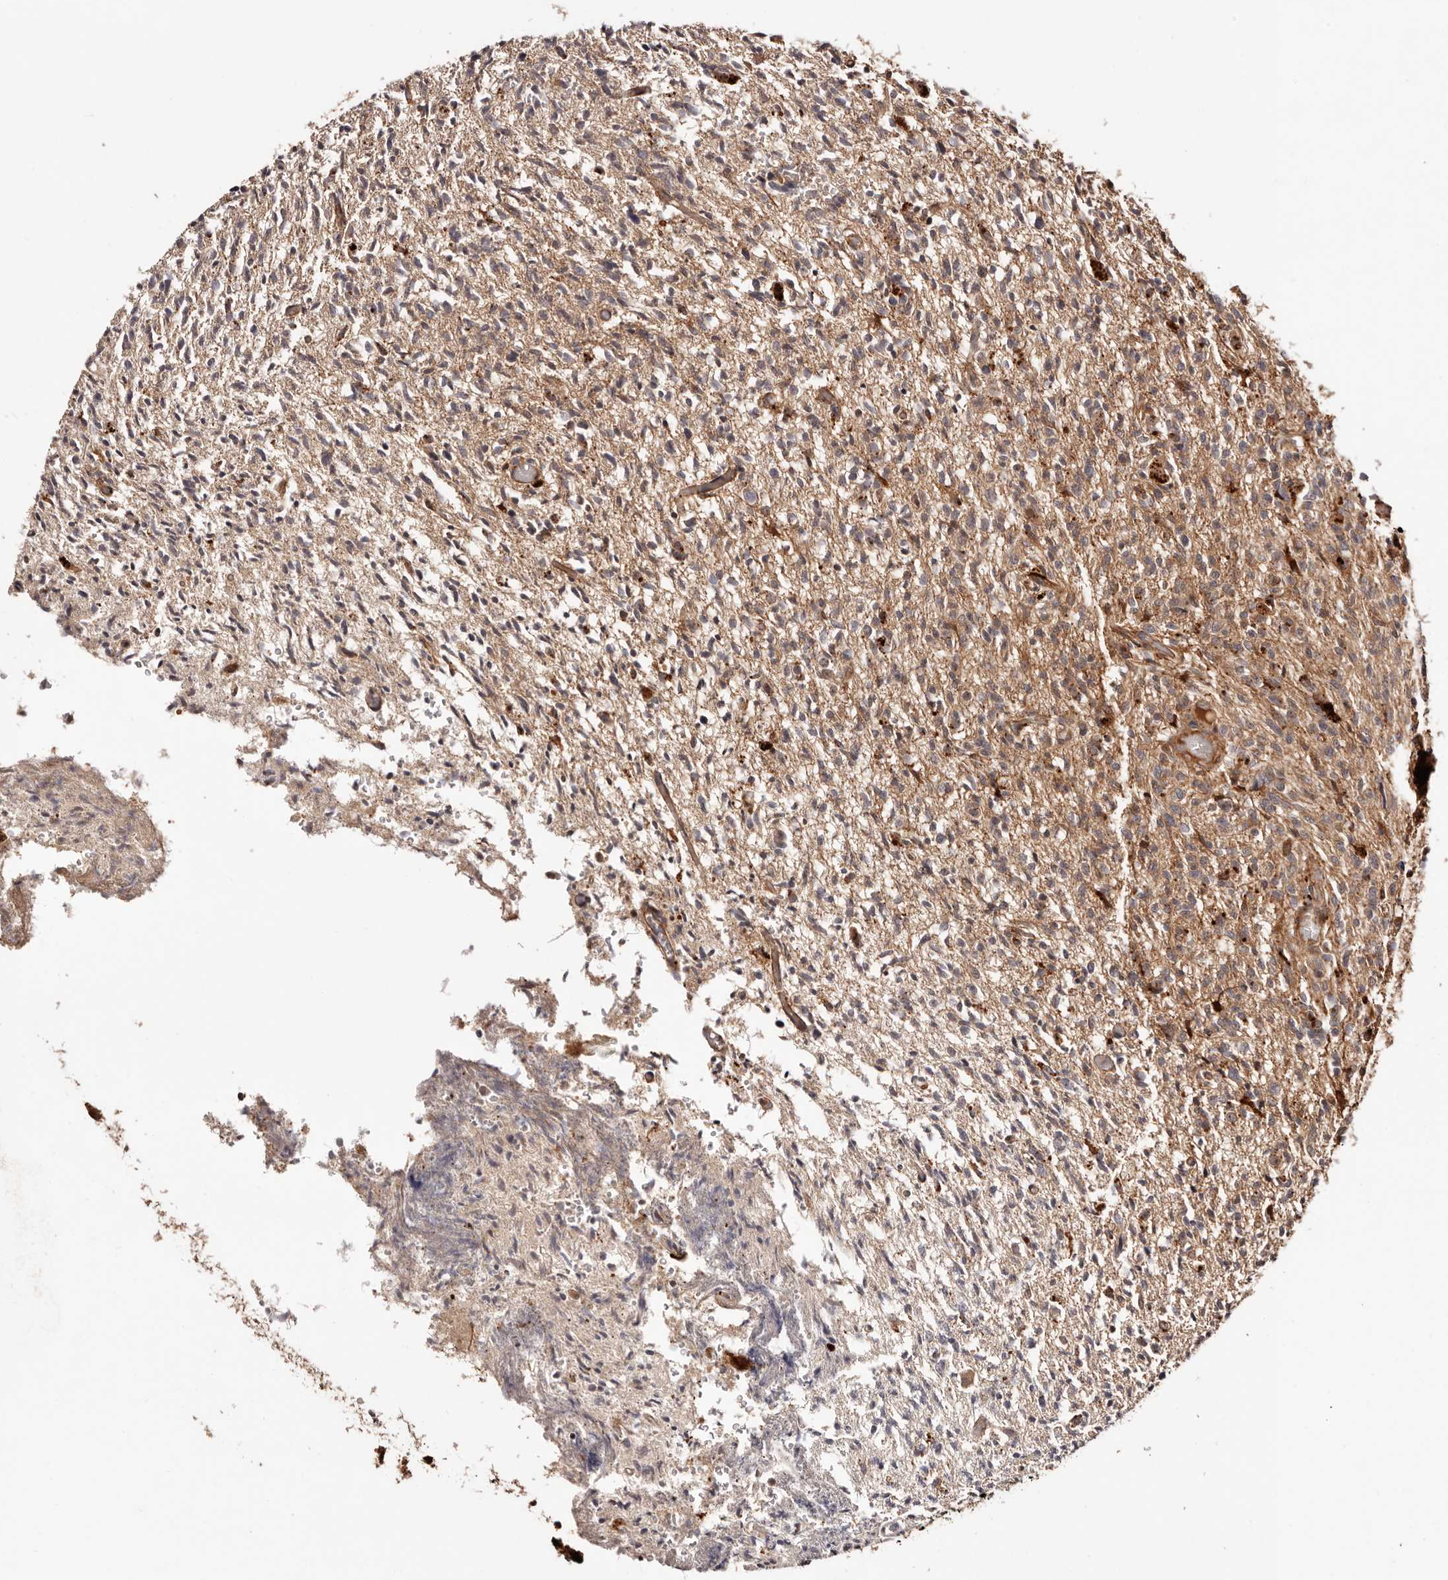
{"staining": {"intensity": "moderate", "quantity": ">75%", "location": "cytoplasmic/membranous"}, "tissue": "glioma", "cell_type": "Tumor cells", "image_type": "cancer", "snomed": [{"axis": "morphology", "description": "Glioma, malignant, High grade"}, {"axis": "topography", "description": "Brain"}], "caption": "An immunohistochemistry histopathology image of tumor tissue is shown. Protein staining in brown labels moderate cytoplasmic/membranous positivity in high-grade glioma (malignant) within tumor cells.", "gene": "PTPN22", "patient": {"sex": "female", "age": 57}}